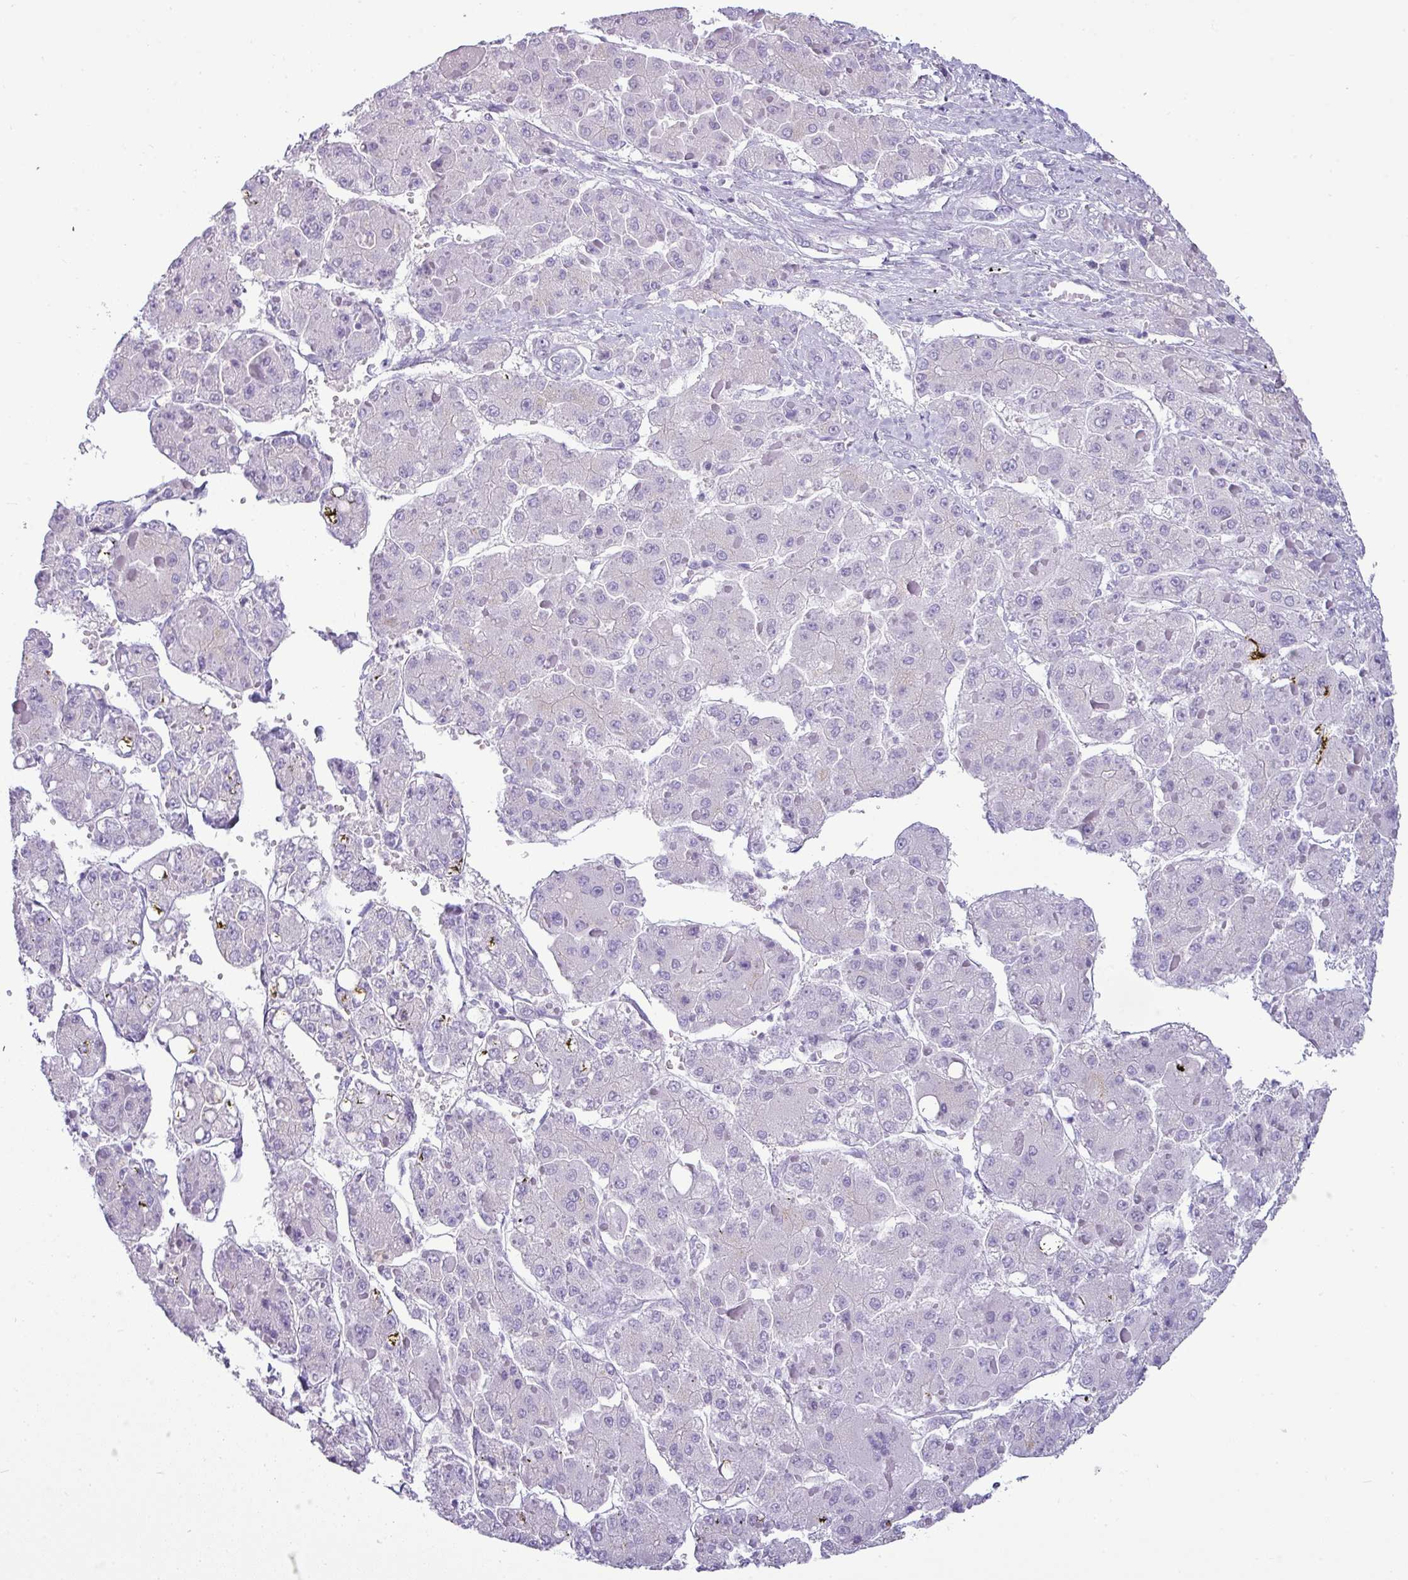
{"staining": {"intensity": "negative", "quantity": "none", "location": "none"}, "tissue": "liver cancer", "cell_type": "Tumor cells", "image_type": "cancer", "snomed": [{"axis": "morphology", "description": "Carcinoma, Hepatocellular, NOS"}, {"axis": "topography", "description": "Liver"}], "caption": "Liver hepatocellular carcinoma was stained to show a protein in brown. There is no significant staining in tumor cells.", "gene": "VCX2", "patient": {"sex": "female", "age": 73}}